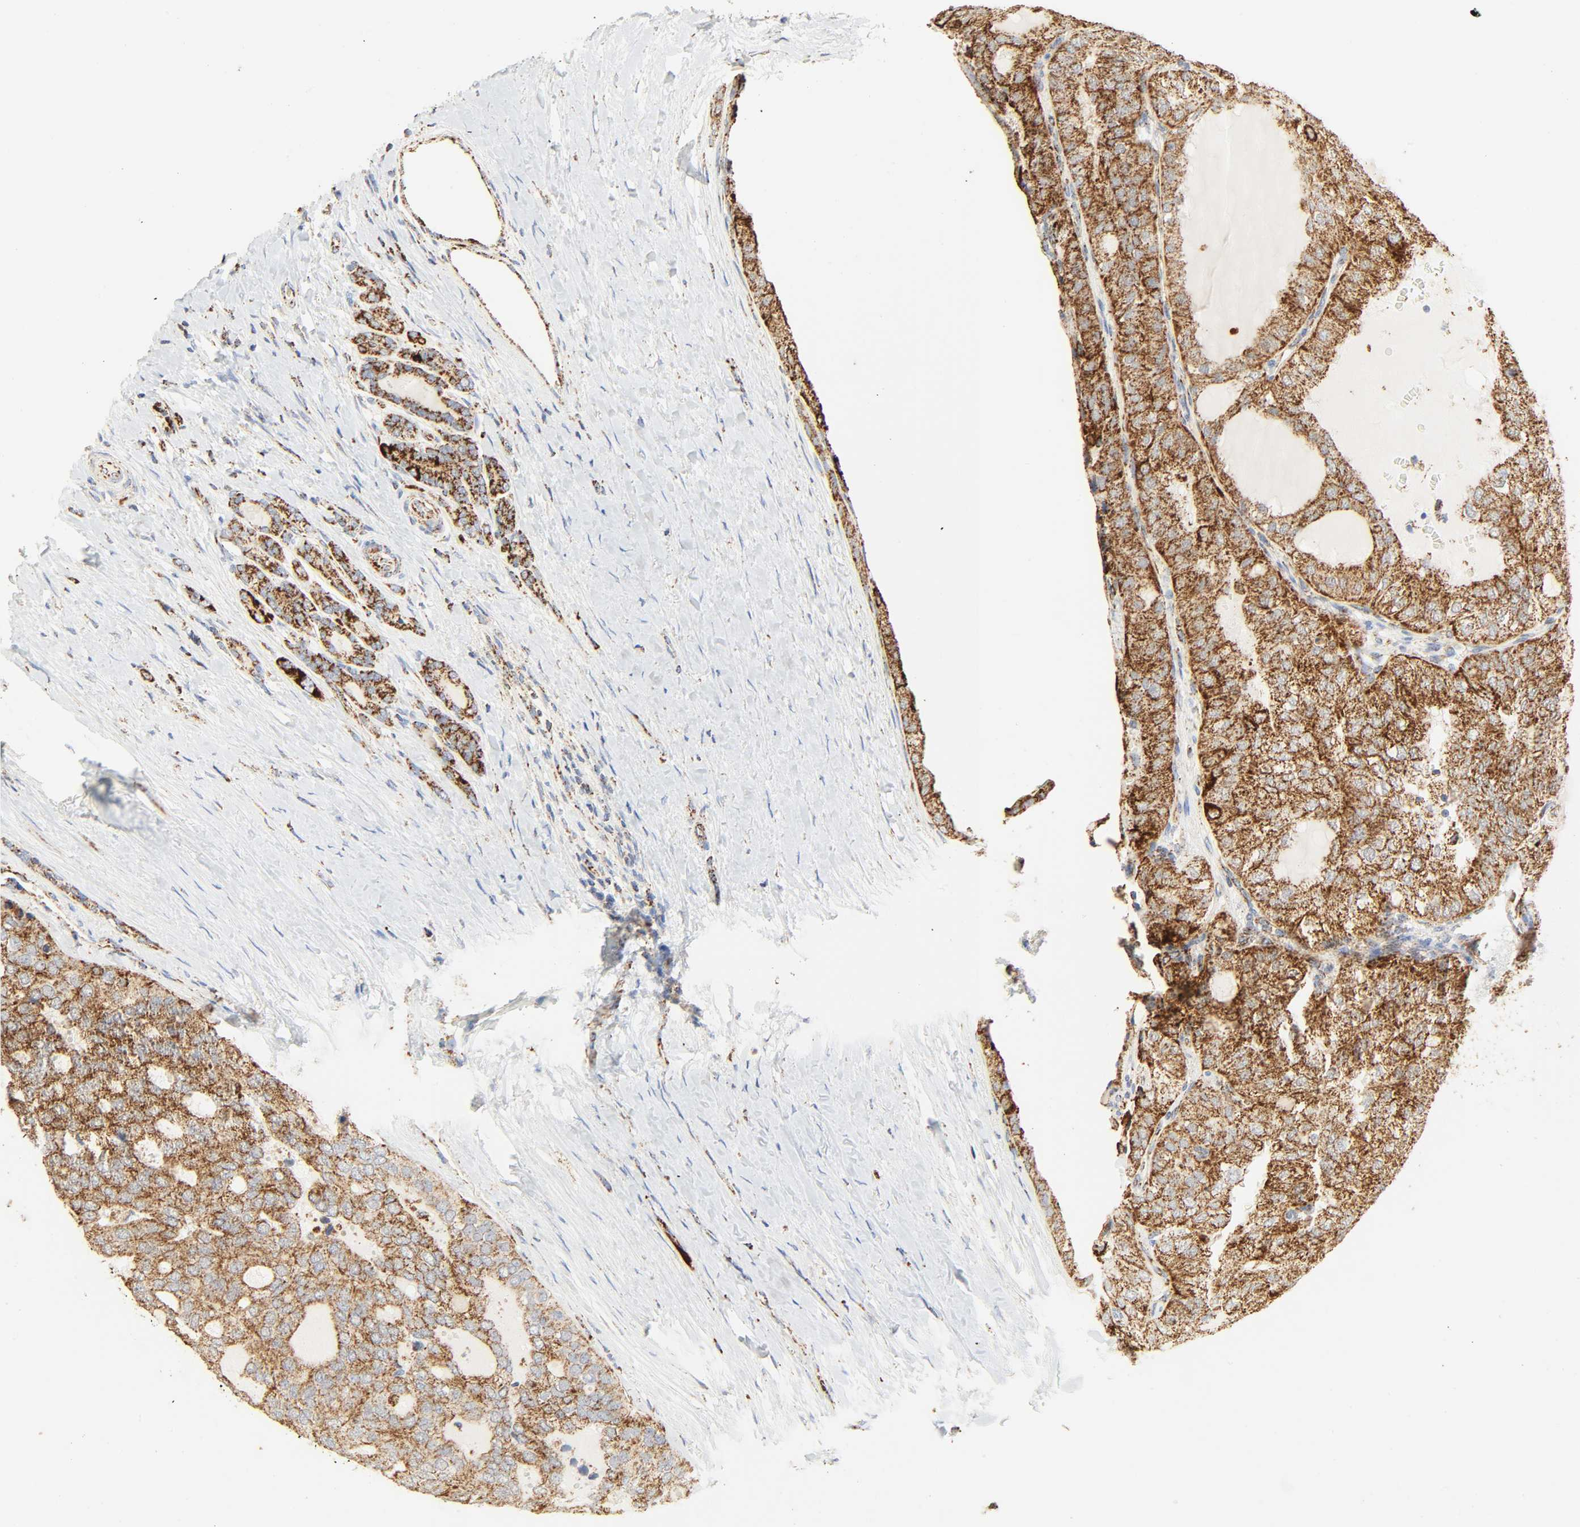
{"staining": {"intensity": "moderate", "quantity": ">75%", "location": "cytoplasmic/membranous"}, "tissue": "thyroid cancer", "cell_type": "Tumor cells", "image_type": "cancer", "snomed": [{"axis": "morphology", "description": "Follicular adenoma carcinoma, NOS"}, {"axis": "topography", "description": "Thyroid gland"}], "caption": "Immunohistochemical staining of human thyroid follicular adenoma carcinoma reveals medium levels of moderate cytoplasmic/membranous protein staining in about >75% of tumor cells.", "gene": "ACAT1", "patient": {"sex": "male", "age": 75}}